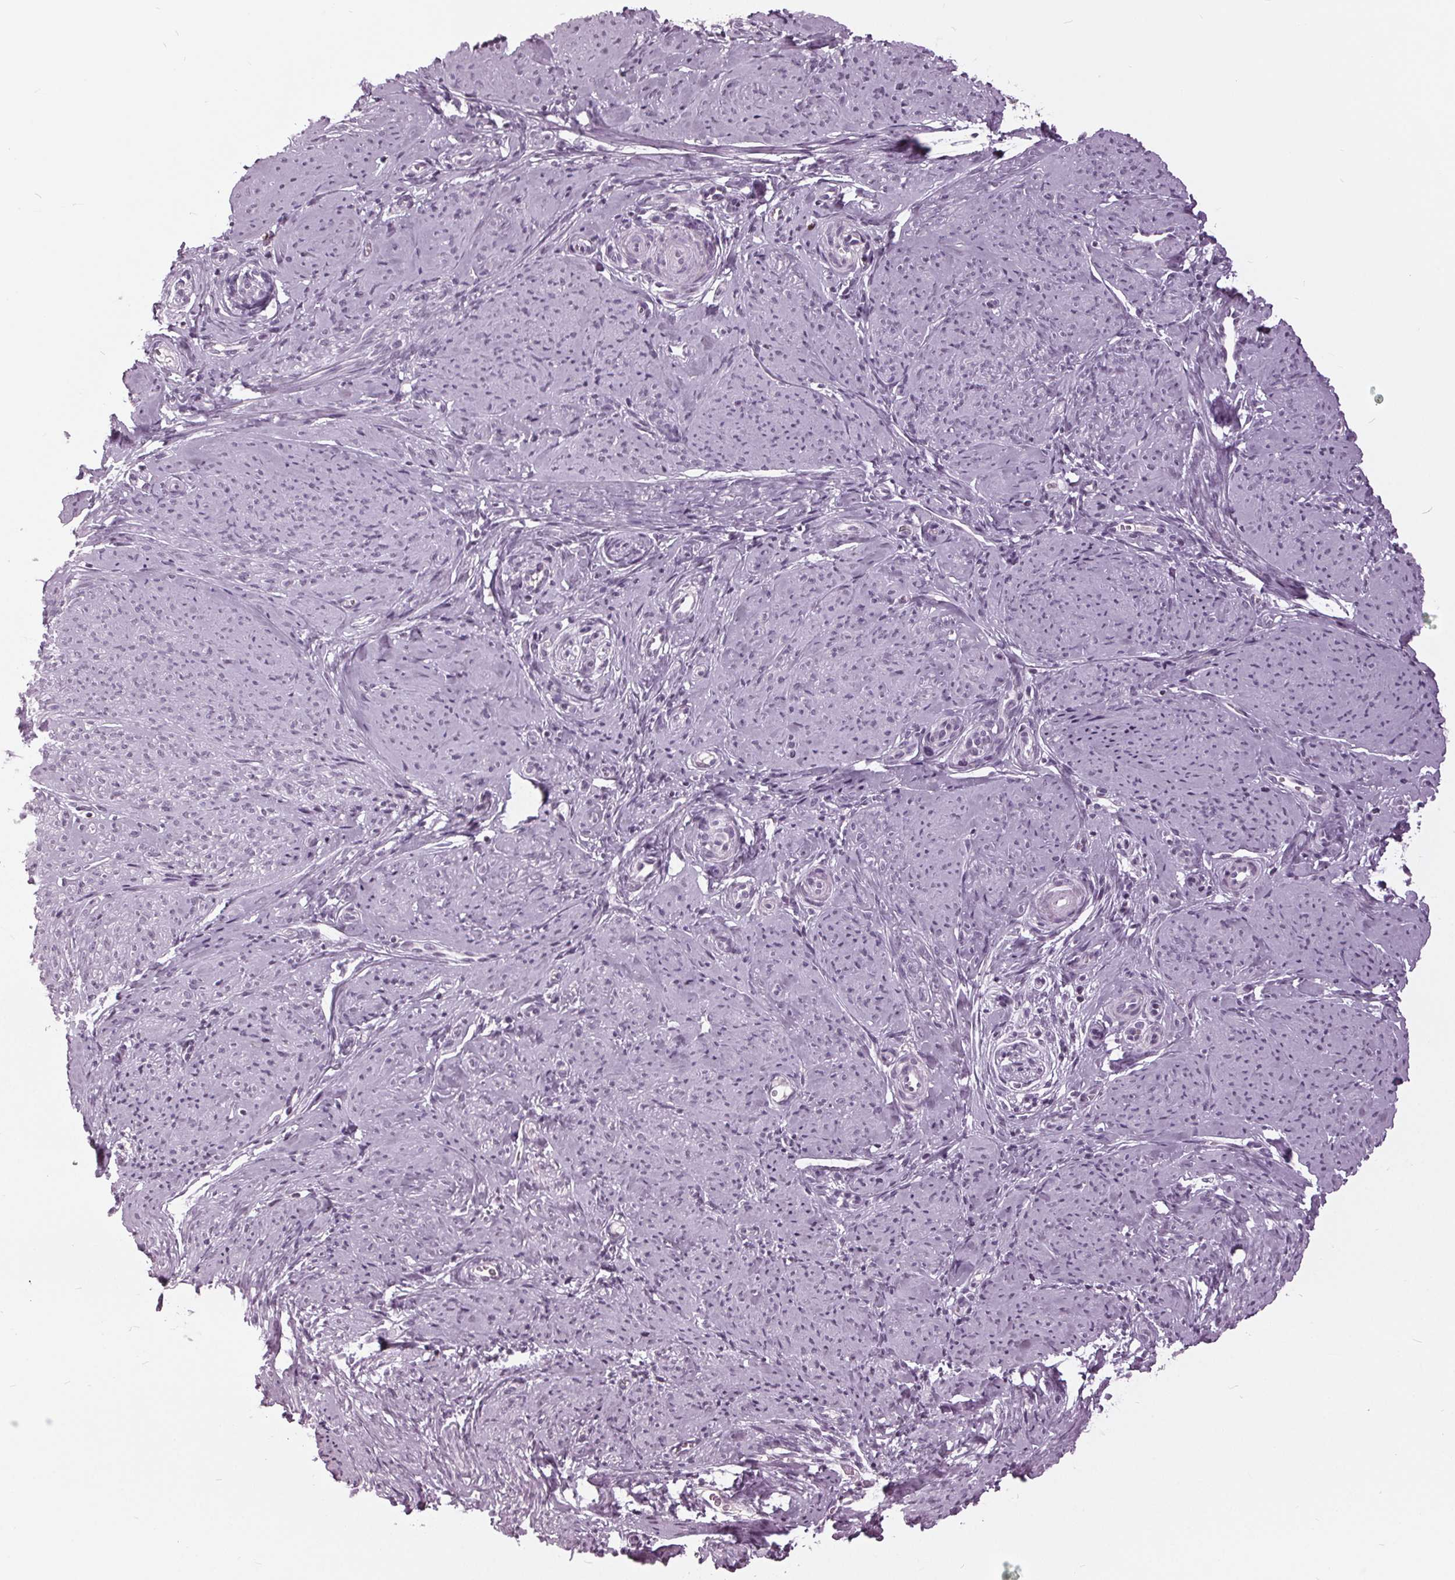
{"staining": {"intensity": "negative", "quantity": "none", "location": "none"}, "tissue": "smooth muscle", "cell_type": "Smooth muscle cells", "image_type": "normal", "snomed": [{"axis": "morphology", "description": "Normal tissue, NOS"}, {"axis": "topography", "description": "Smooth muscle"}], "caption": "Smooth muscle cells show no significant positivity in unremarkable smooth muscle. (DAB (3,3'-diaminobenzidine) IHC visualized using brightfield microscopy, high magnification).", "gene": "SLC9A4", "patient": {"sex": "female", "age": 48}}